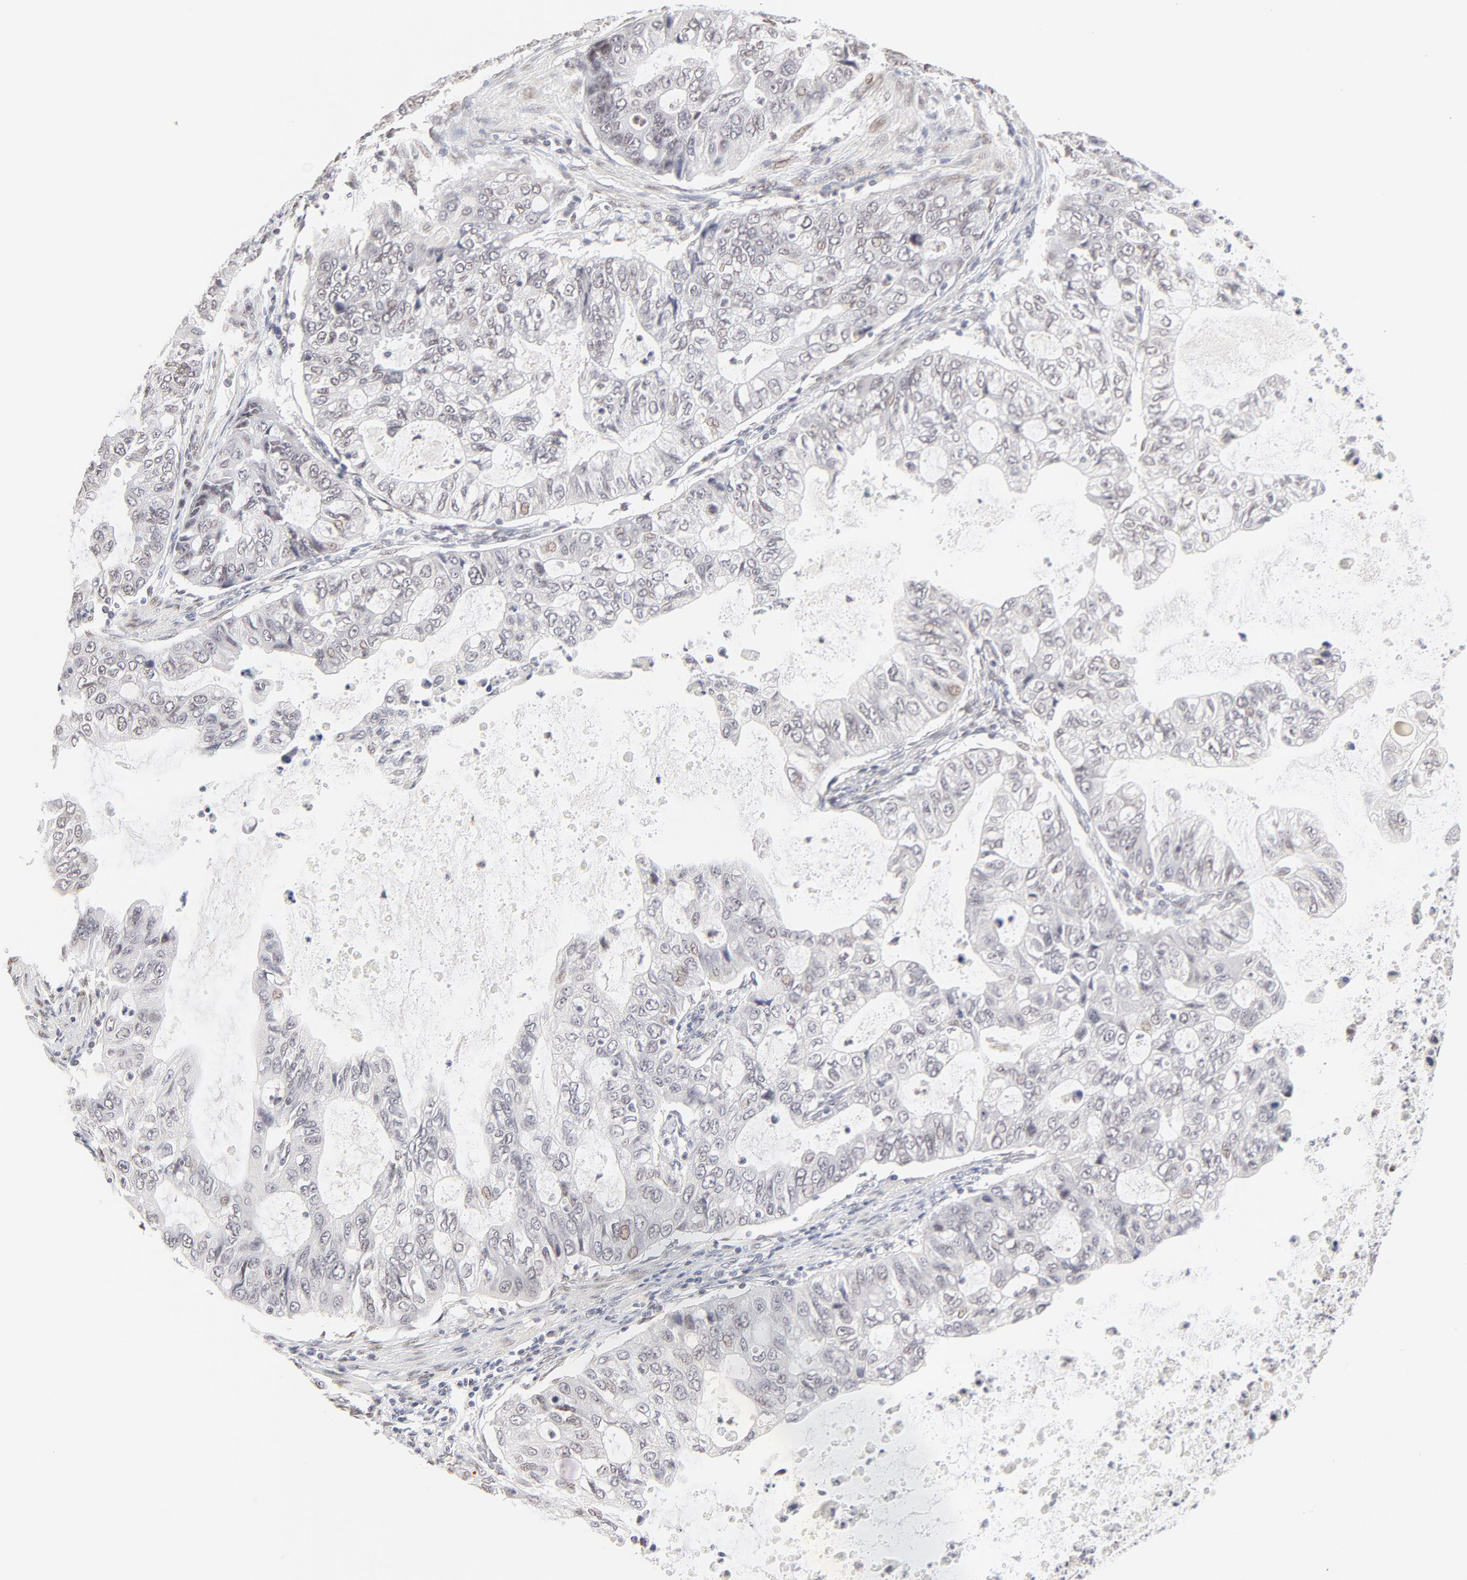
{"staining": {"intensity": "negative", "quantity": "none", "location": "none"}, "tissue": "stomach cancer", "cell_type": "Tumor cells", "image_type": "cancer", "snomed": [{"axis": "morphology", "description": "Adenocarcinoma, NOS"}, {"axis": "topography", "description": "Stomach, upper"}], "caption": "DAB immunohistochemical staining of adenocarcinoma (stomach) reveals no significant positivity in tumor cells.", "gene": "PBX3", "patient": {"sex": "female", "age": 52}}